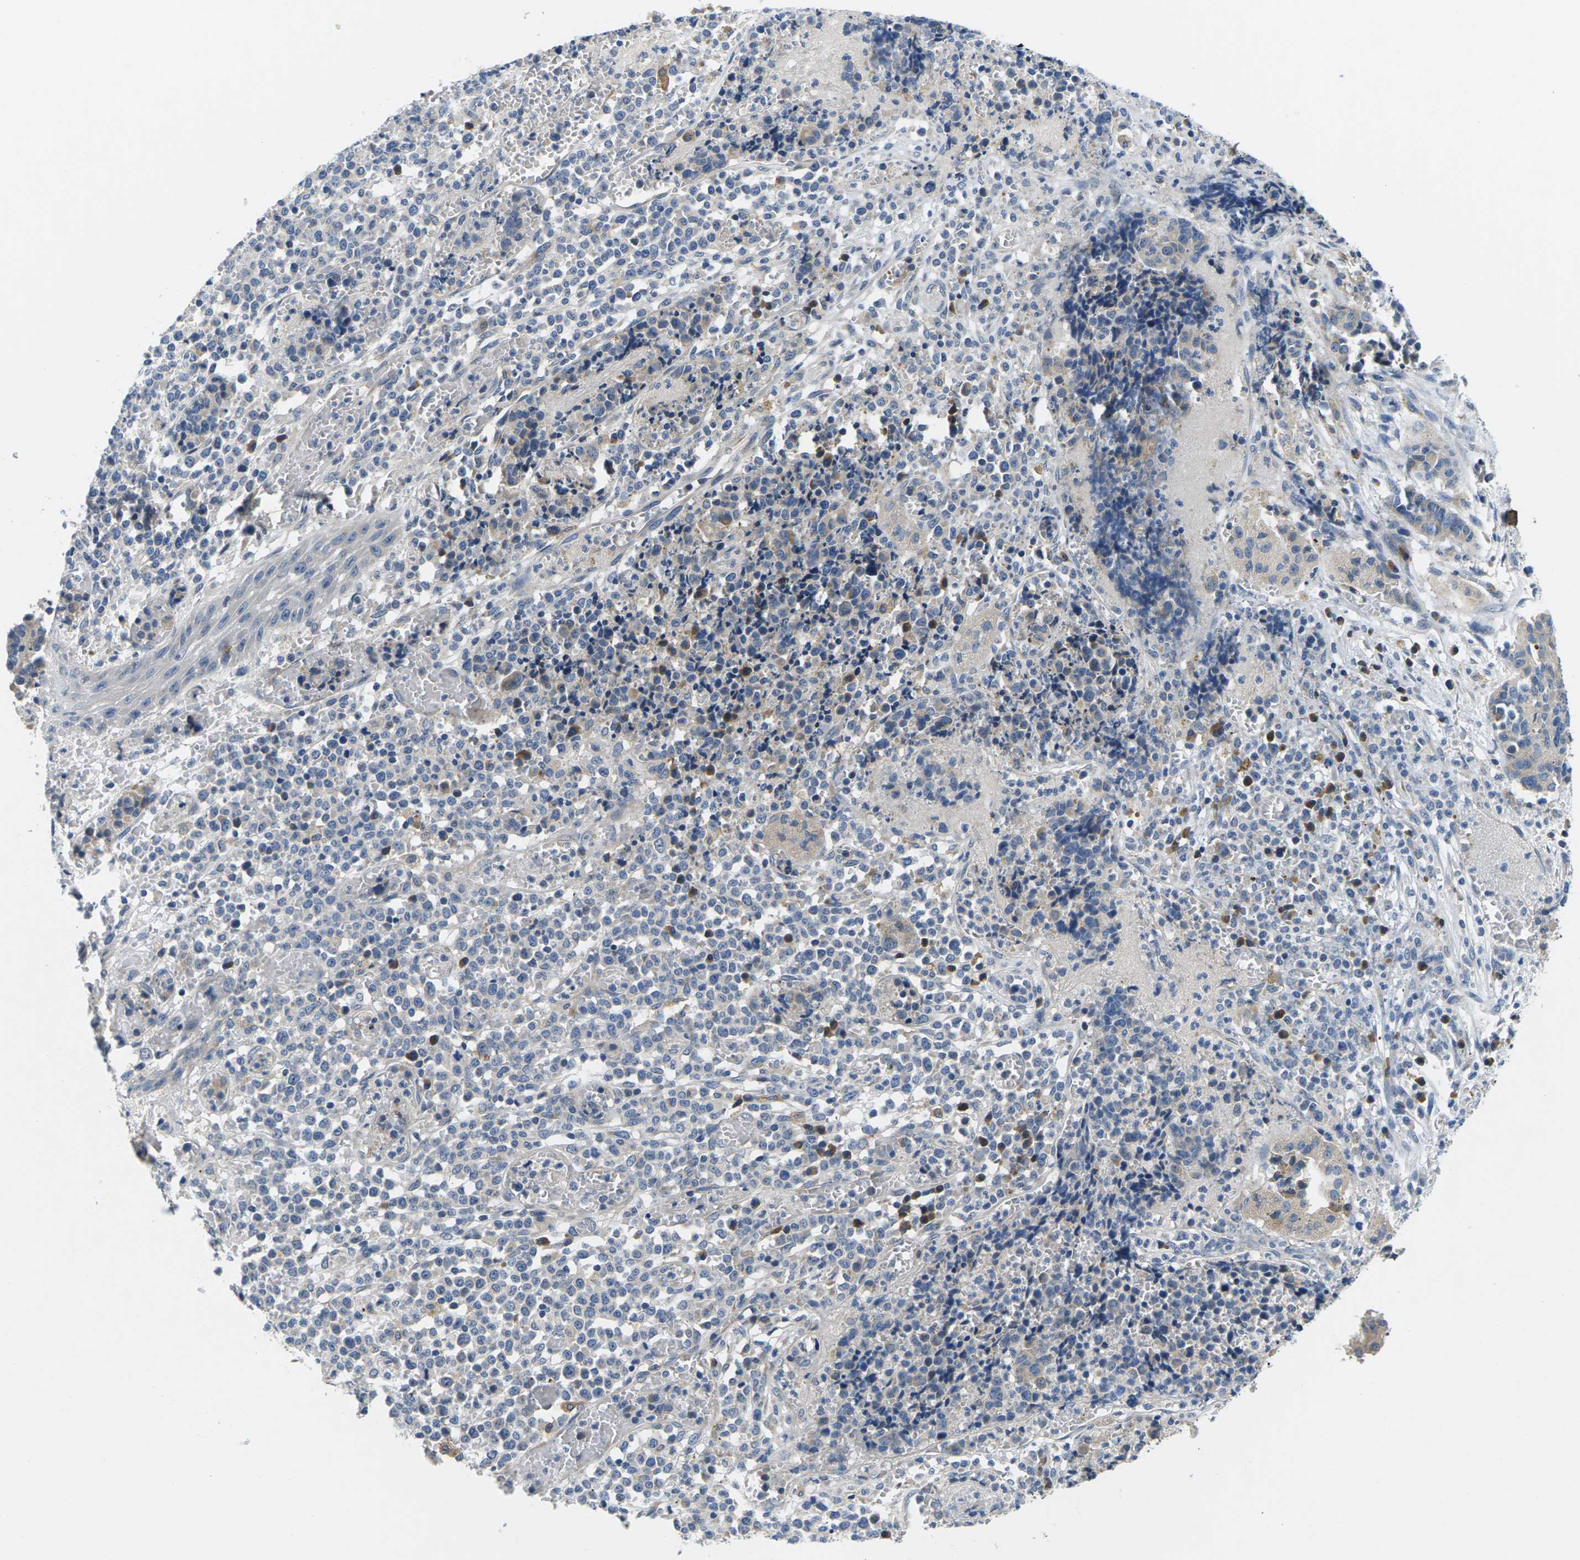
{"staining": {"intensity": "negative", "quantity": "none", "location": "none"}, "tissue": "cervical cancer", "cell_type": "Tumor cells", "image_type": "cancer", "snomed": [{"axis": "morphology", "description": "Squamous cell carcinoma, NOS"}, {"axis": "topography", "description": "Cervix"}], "caption": "DAB immunohistochemical staining of cervical cancer demonstrates no significant staining in tumor cells. (DAB (3,3'-diaminobenzidine) IHC with hematoxylin counter stain).", "gene": "ERGIC3", "patient": {"sex": "female", "age": 35}}